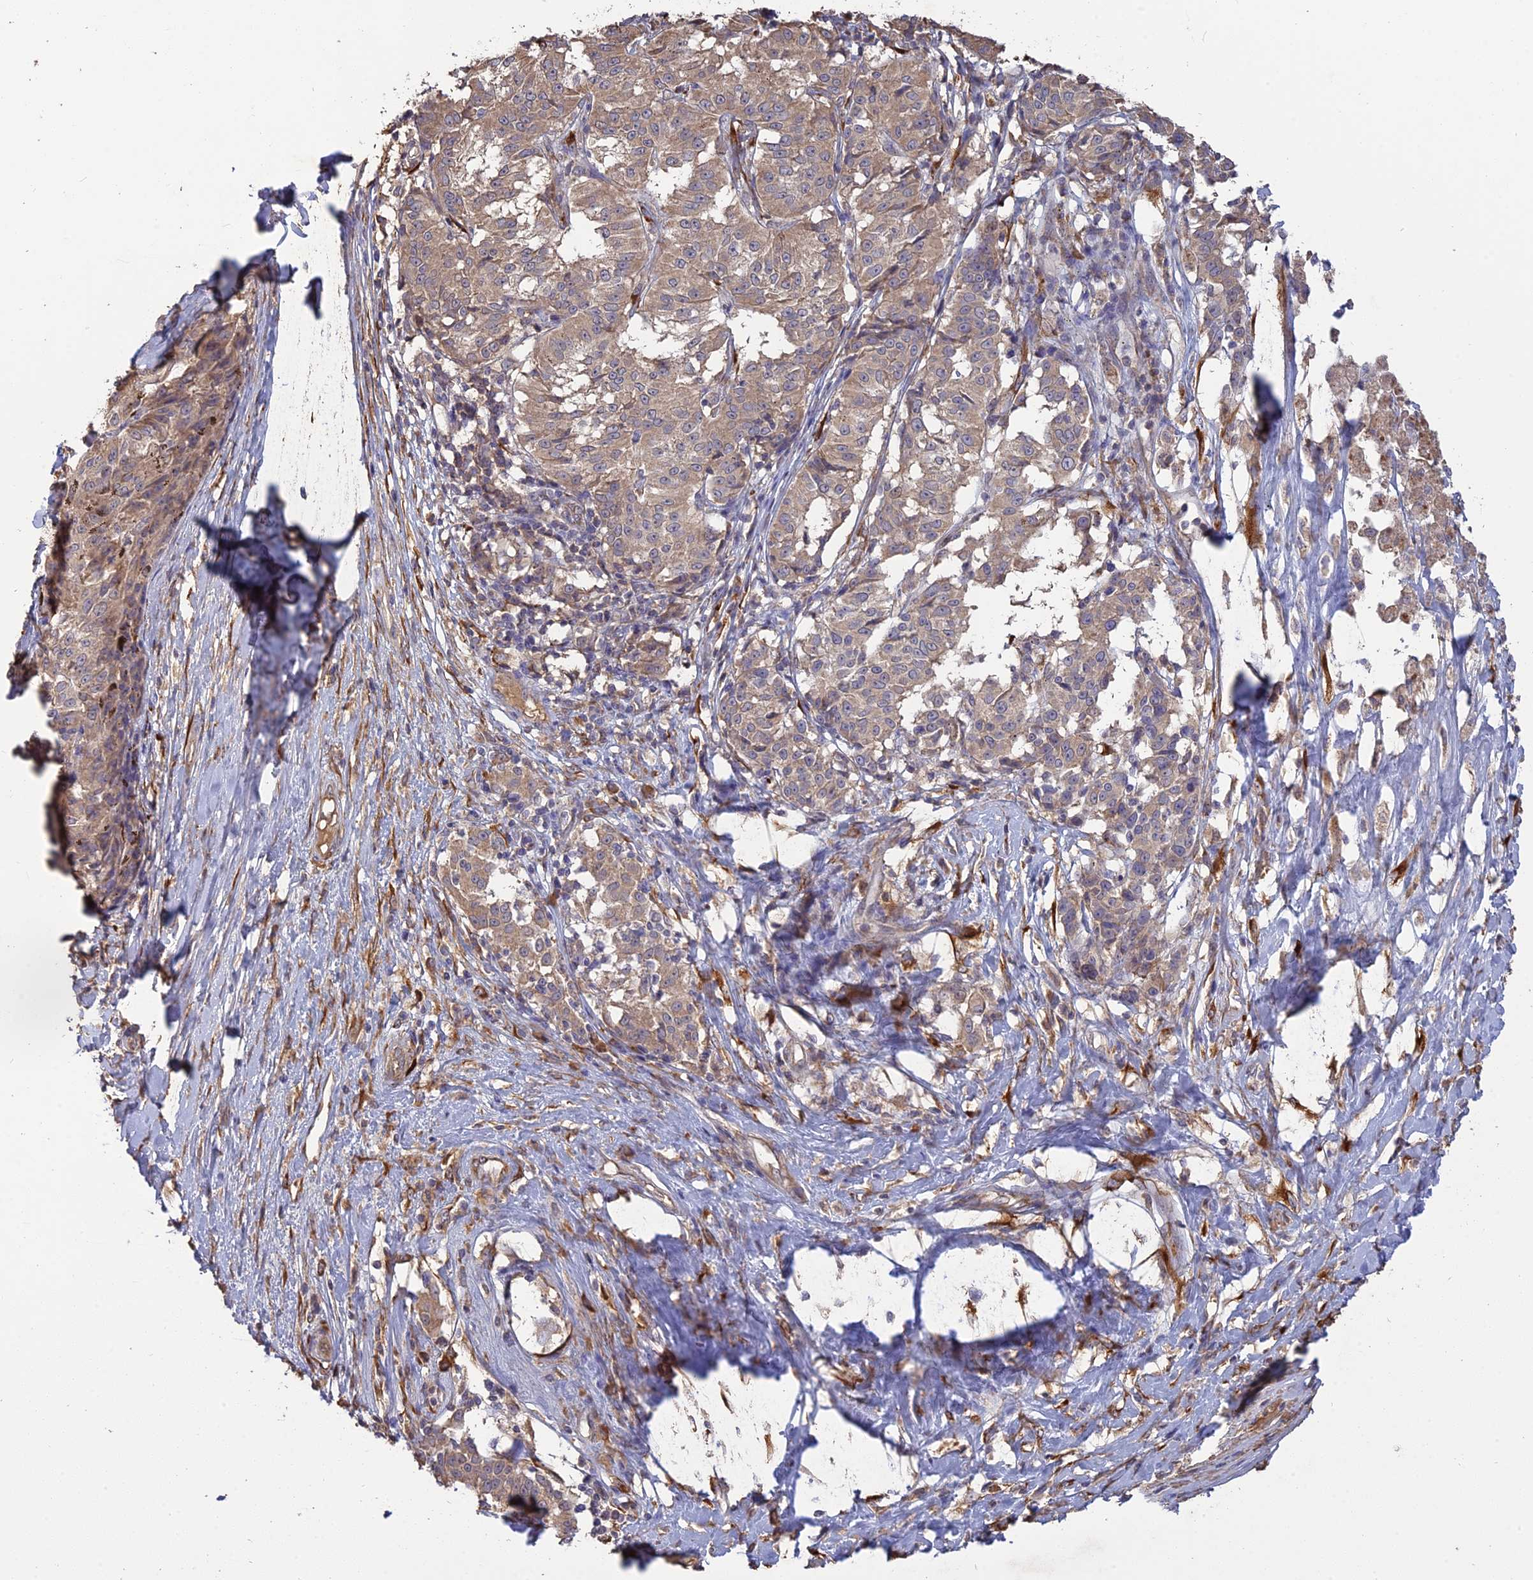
{"staining": {"intensity": "negative", "quantity": "none", "location": "none"}, "tissue": "melanoma", "cell_type": "Tumor cells", "image_type": "cancer", "snomed": [{"axis": "morphology", "description": "Malignant melanoma, NOS"}, {"axis": "topography", "description": "Skin"}], "caption": "Malignant melanoma stained for a protein using immunohistochemistry reveals no expression tumor cells.", "gene": "PPIC", "patient": {"sex": "female", "age": 72}}